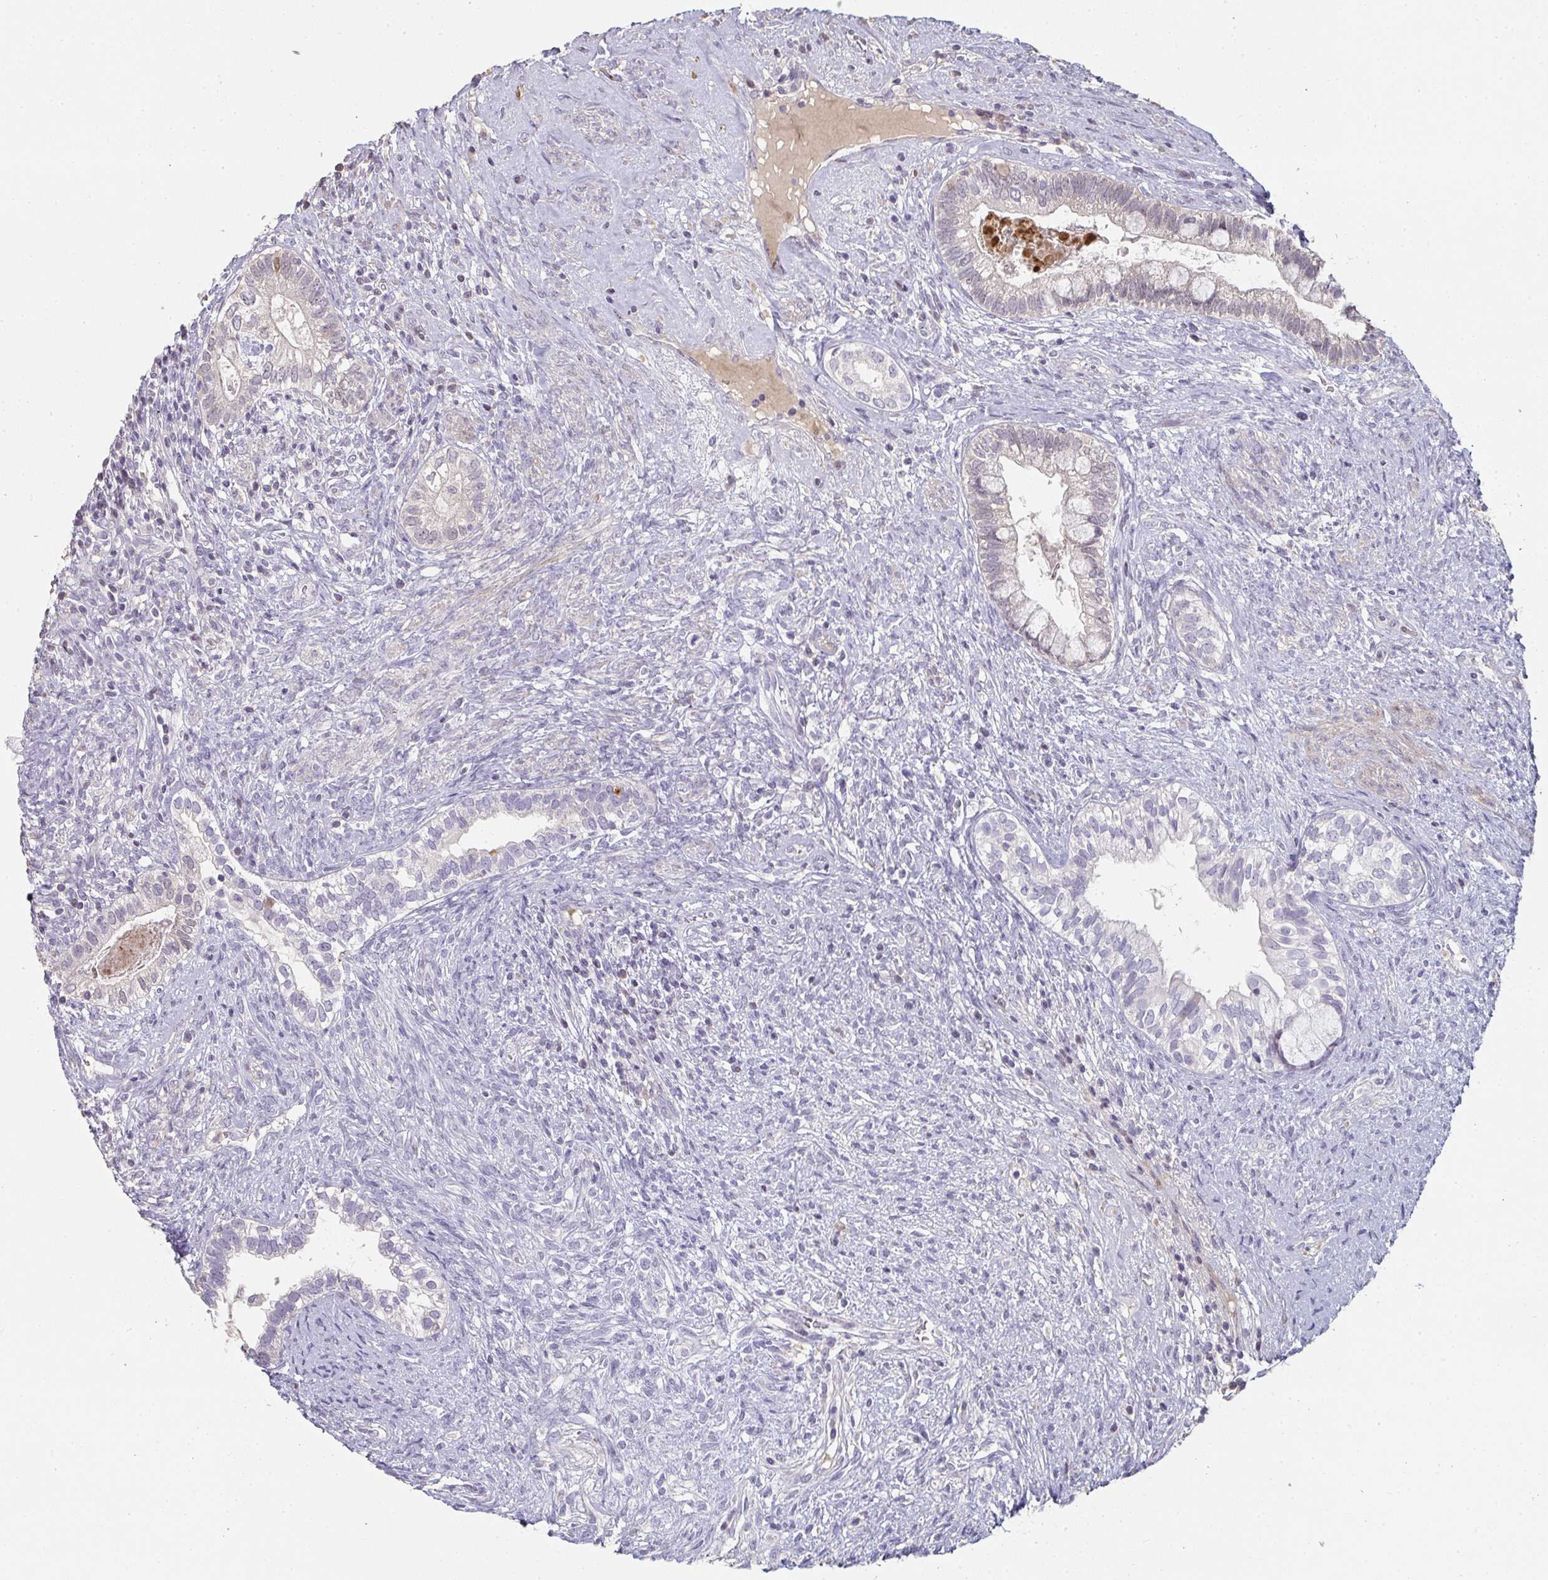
{"staining": {"intensity": "negative", "quantity": "none", "location": "none"}, "tissue": "testis cancer", "cell_type": "Tumor cells", "image_type": "cancer", "snomed": [{"axis": "morphology", "description": "Seminoma, NOS"}, {"axis": "morphology", "description": "Carcinoma, Embryonal, NOS"}, {"axis": "topography", "description": "Testis"}], "caption": "Testis seminoma stained for a protein using immunohistochemistry (IHC) exhibits no staining tumor cells.", "gene": "A1CF", "patient": {"sex": "male", "age": 41}}